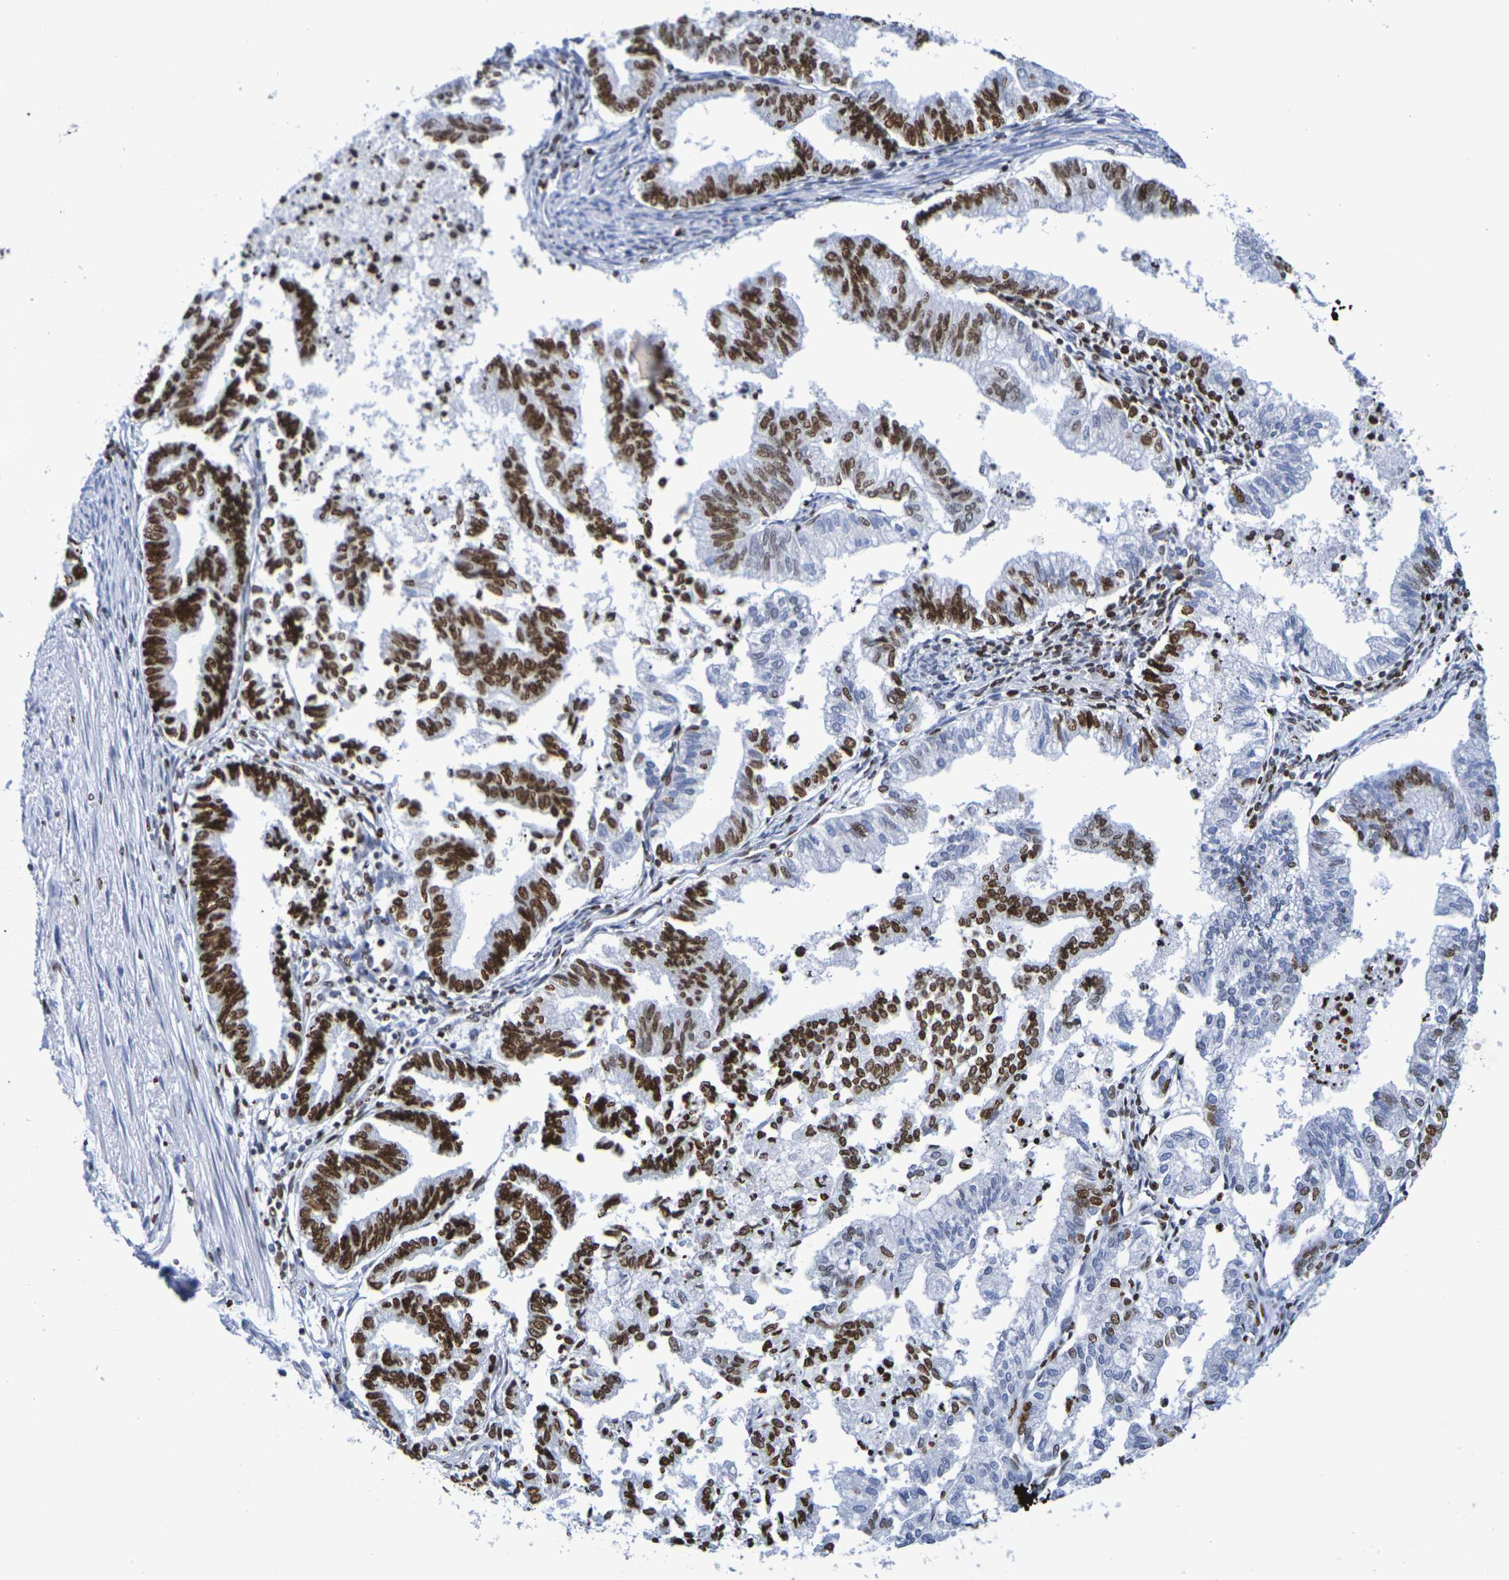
{"staining": {"intensity": "strong", "quantity": ">75%", "location": "nuclear"}, "tissue": "endometrial cancer", "cell_type": "Tumor cells", "image_type": "cancer", "snomed": [{"axis": "morphology", "description": "Necrosis, NOS"}, {"axis": "morphology", "description": "Adenocarcinoma, NOS"}, {"axis": "topography", "description": "Endometrium"}], "caption": "This photomicrograph displays immunohistochemistry (IHC) staining of endometrial cancer, with high strong nuclear positivity in approximately >75% of tumor cells.", "gene": "H1-5", "patient": {"sex": "female", "age": 79}}